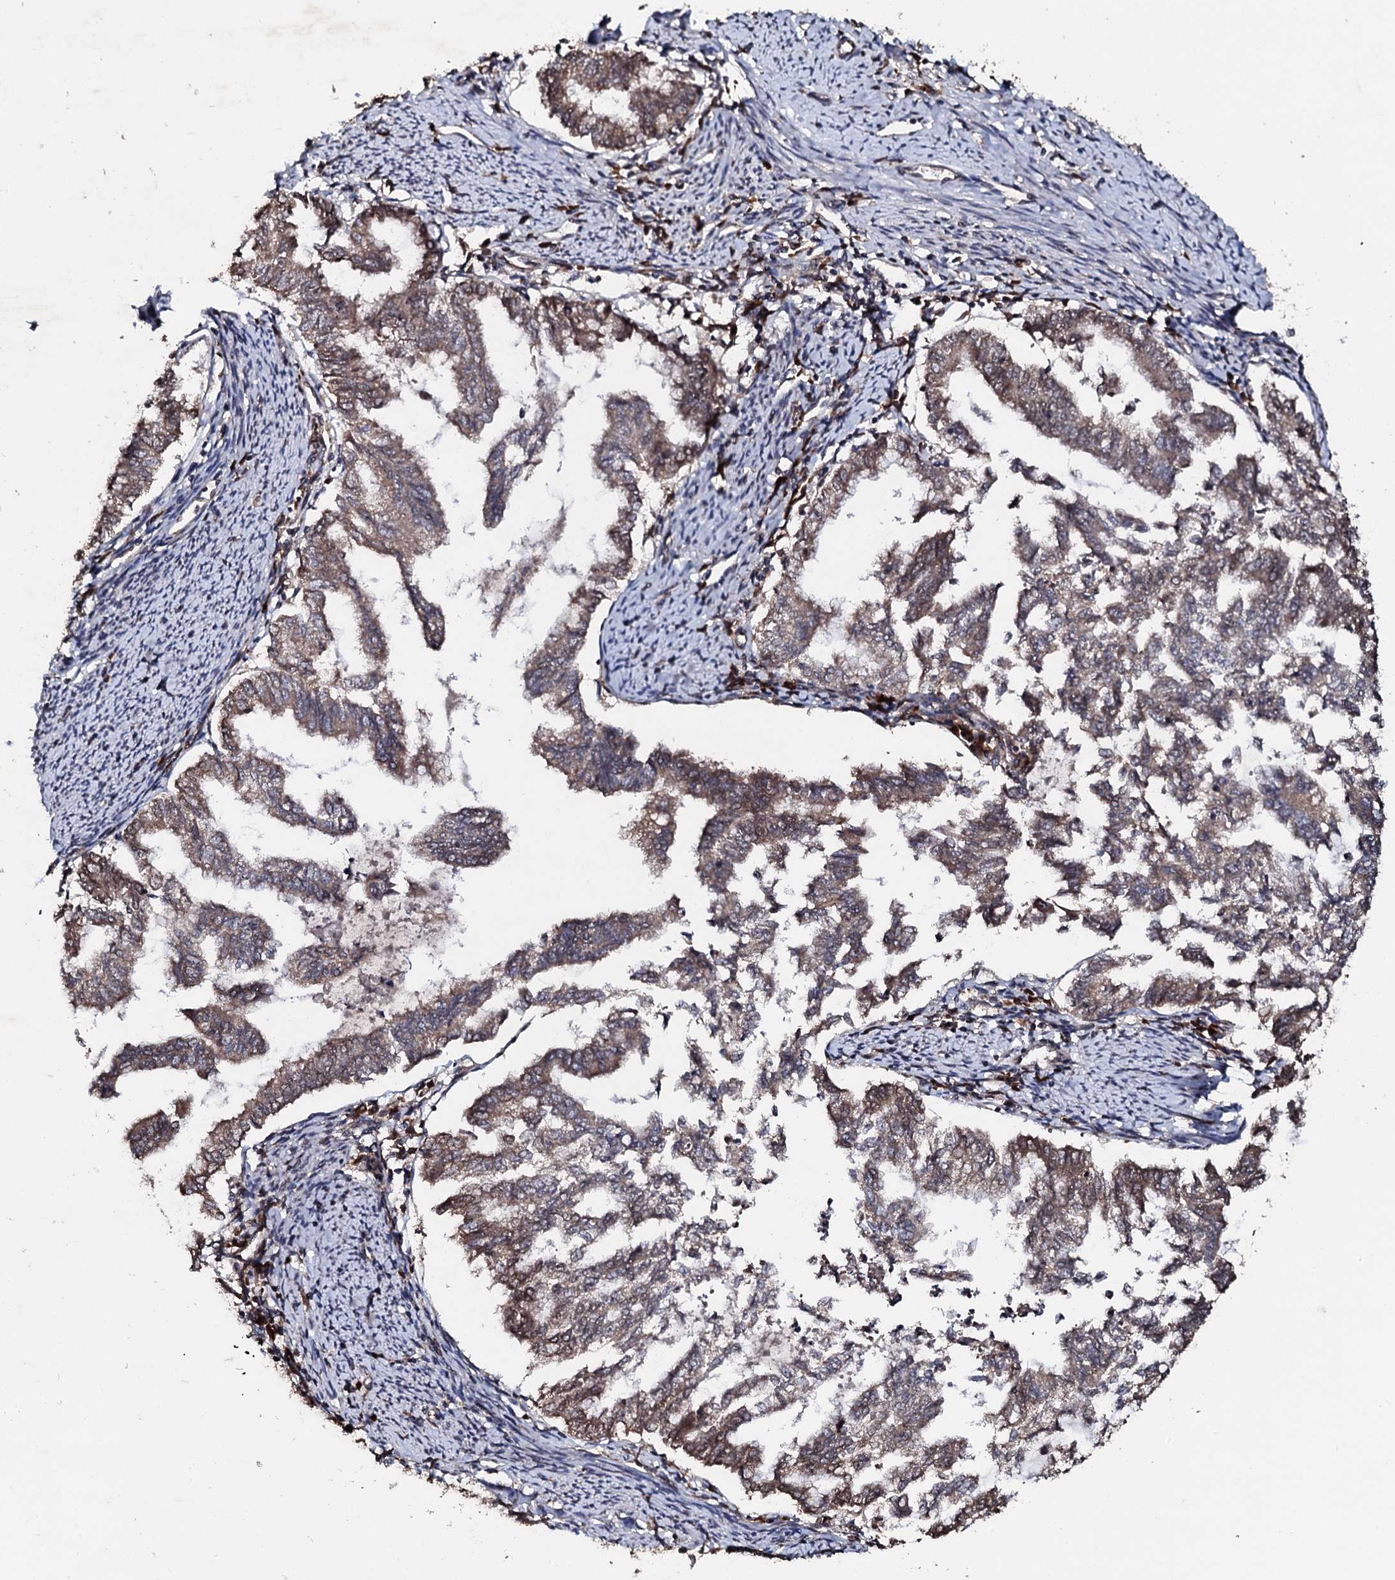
{"staining": {"intensity": "weak", "quantity": ">75%", "location": "cytoplasmic/membranous"}, "tissue": "endometrial cancer", "cell_type": "Tumor cells", "image_type": "cancer", "snomed": [{"axis": "morphology", "description": "Adenocarcinoma, NOS"}, {"axis": "topography", "description": "Endometrium"}], "caption": "Endometrial adenocarcinoma stained for a protein (brown) exhibits weak cytoplasmic/membranous positive positivity in about >75% of tumor cells.", "gene": "FAM111A", "patient": {"sex": "female", "age": 79}}